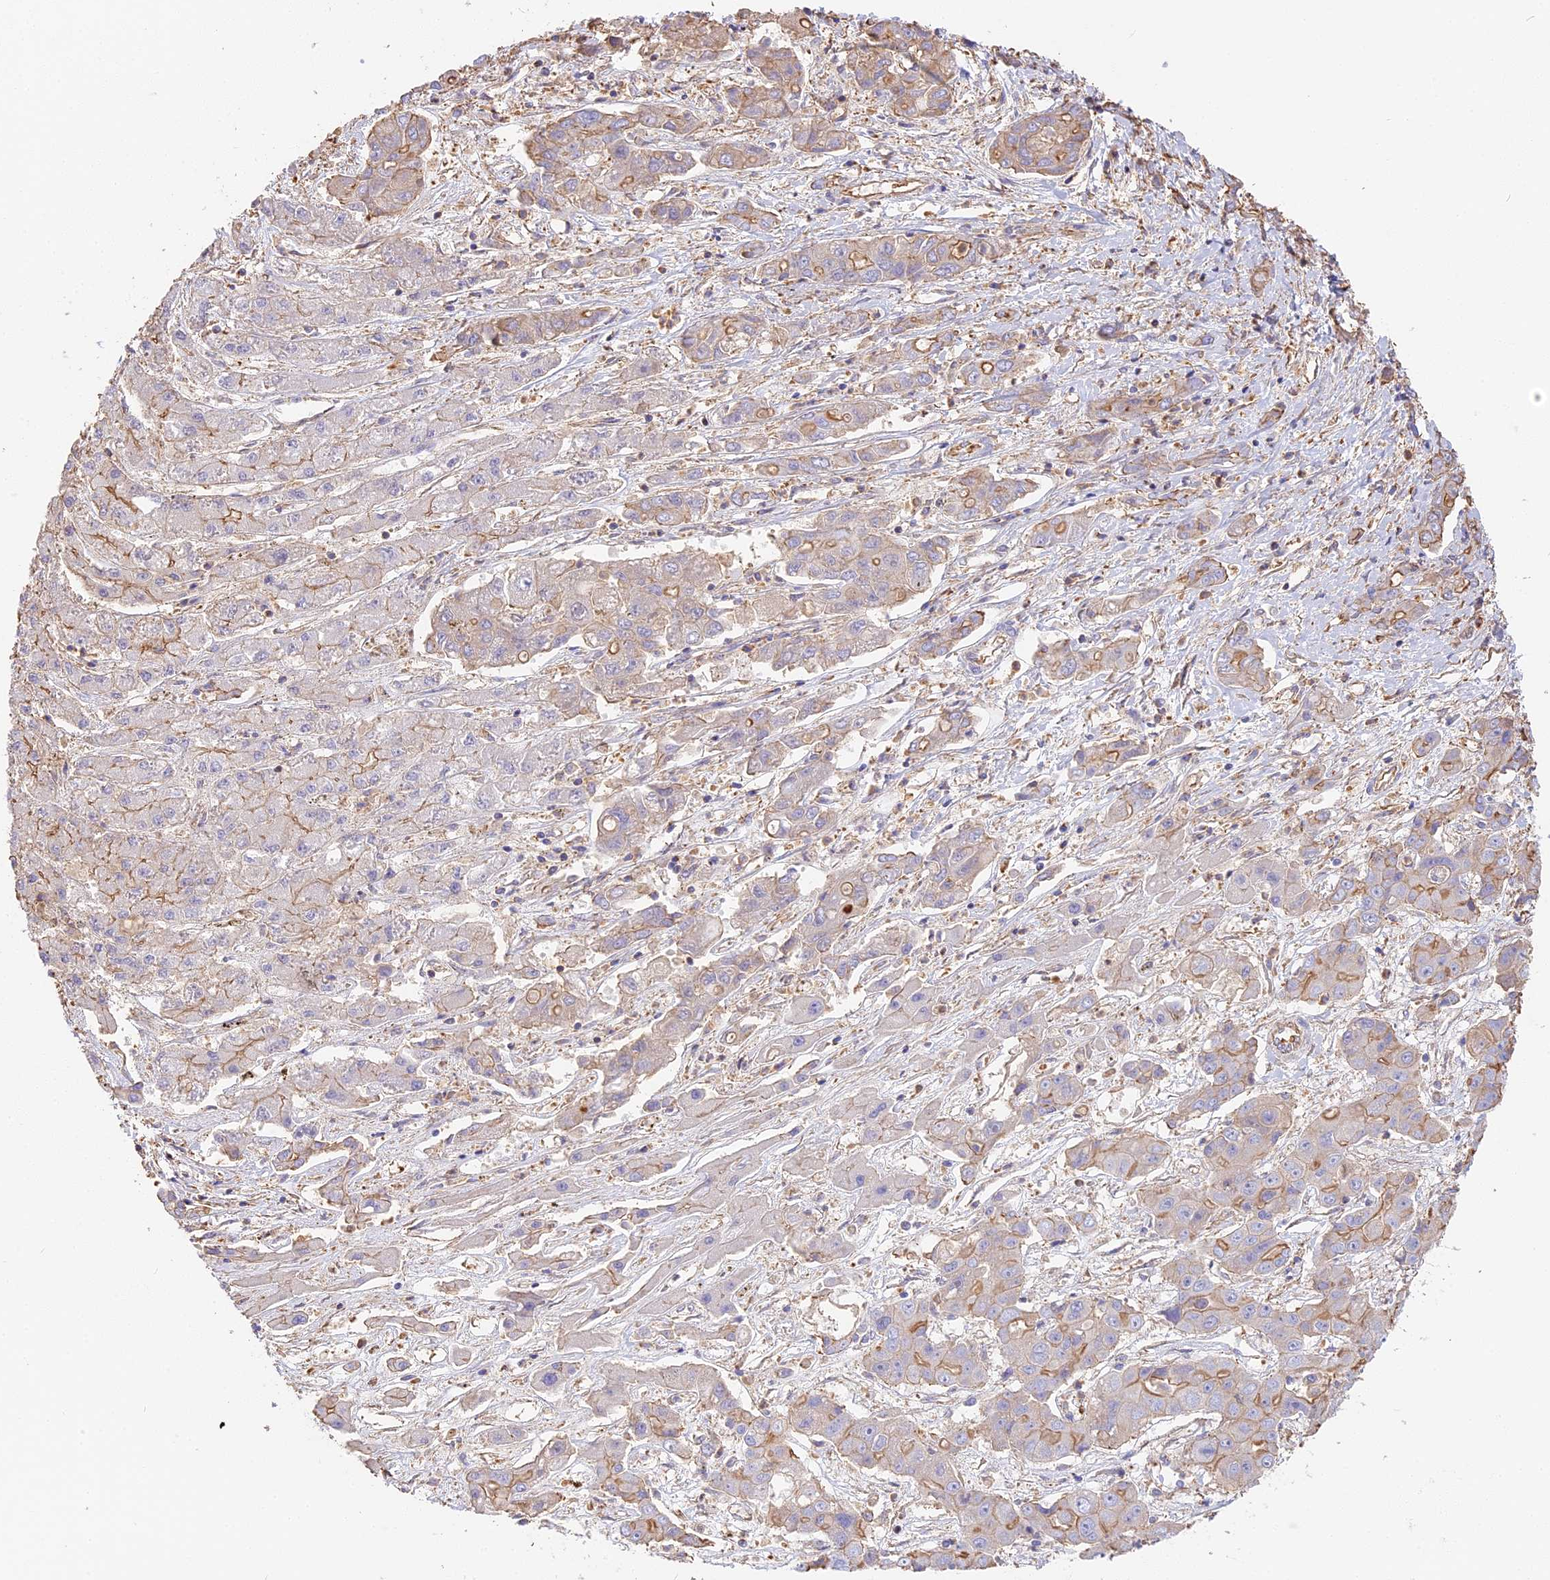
{"staining": {"intensity": "moderate", "quantity": "<25%", "location": "cytoplasmic/membranous"}, "tissue": "liver cancer", "cell_type": "Tumor cells", "image_type": "cancer", "snomed": [{"axis": "morphology", "description": "Cholangiocarcinoma"}, {"axis": "topography", "description": "Liver"}], "caption": "An image showing moderate cytoplasmic/membranous positivity in about <25% of tumor cells in liver cancer (cholangiocarcinoma), as visualized by brown immunohistochemical staining.", "gene": "VPS18", "patient": {"sex": "male", "age": 67}}